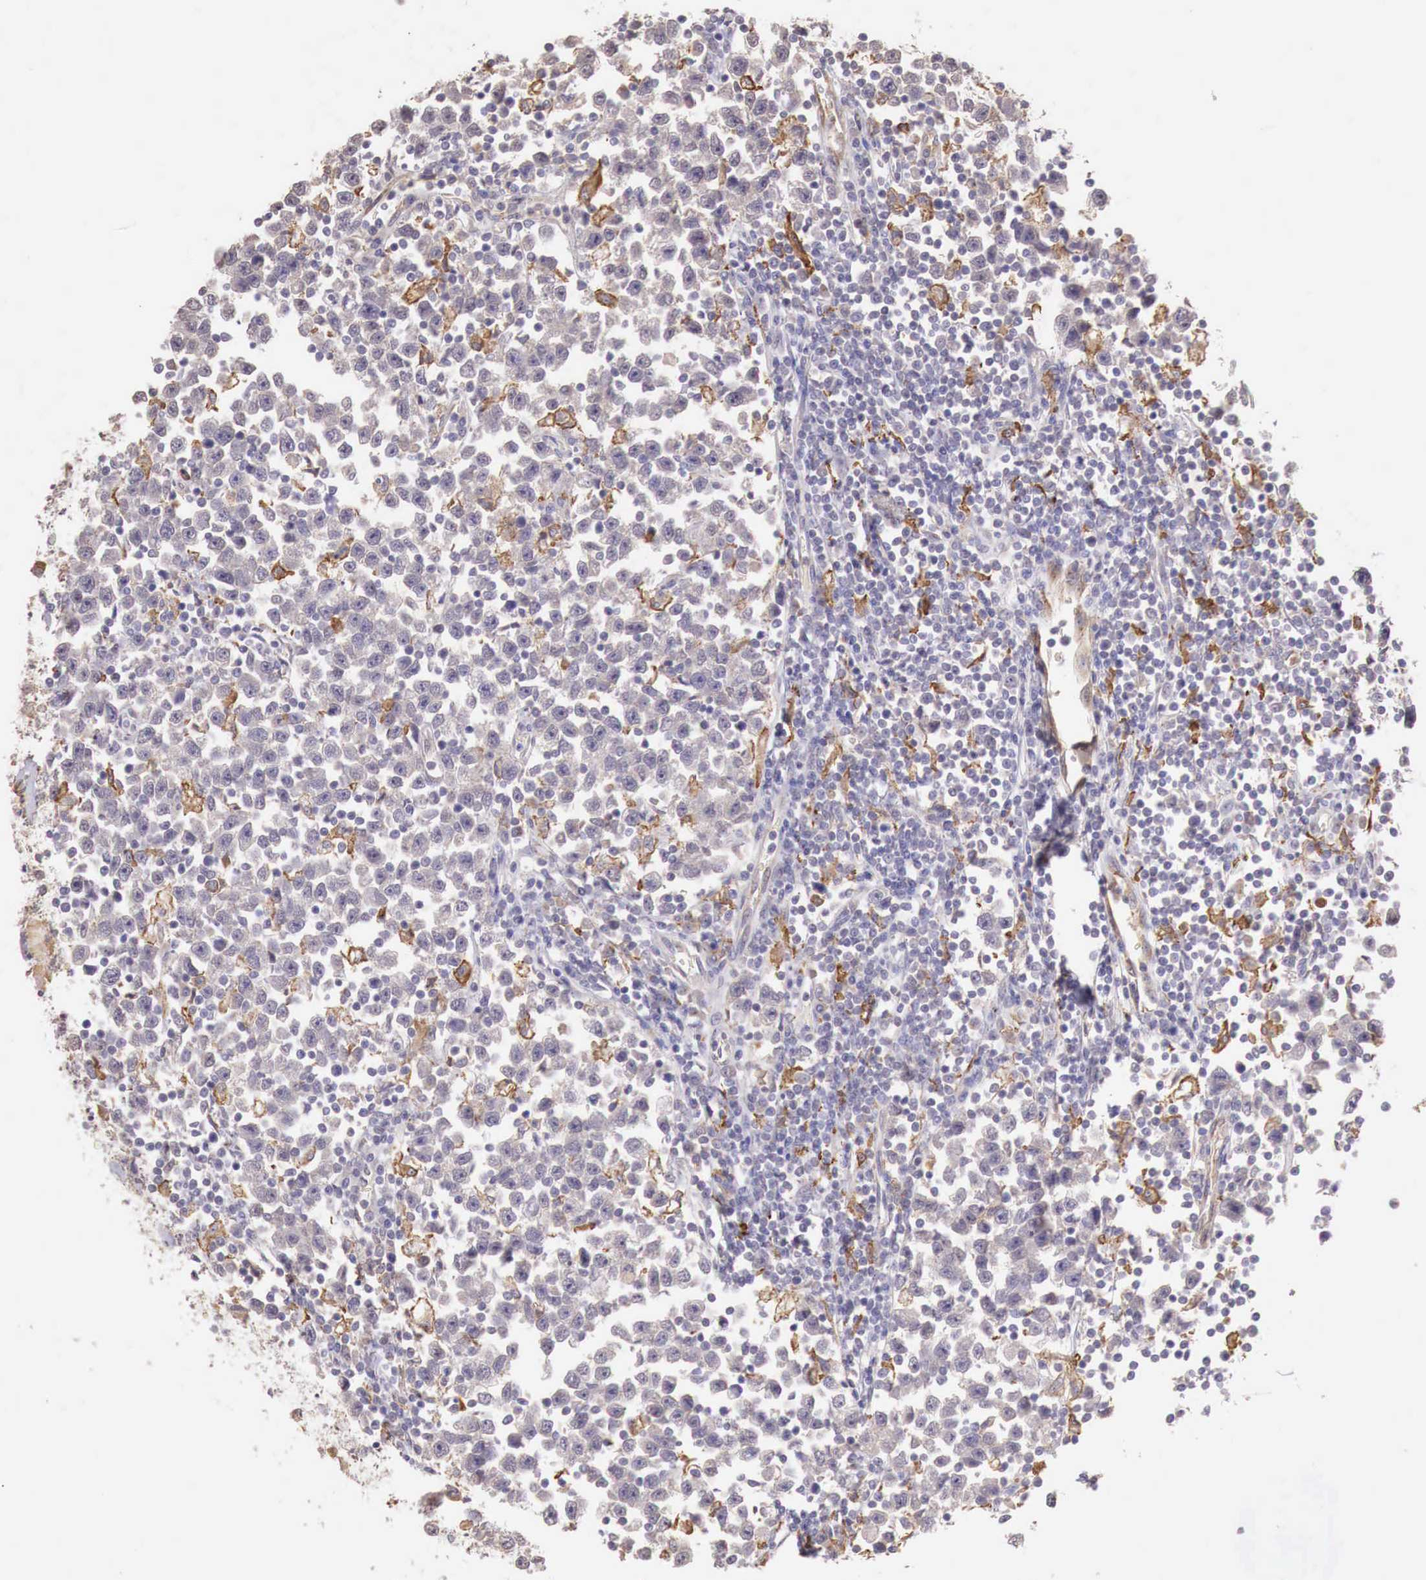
{"staining": {"intensity": "negative", "quantity": "none", "location": "none"}, "tissue": "testis cancer", "cell_type": "Tumor cells", "image_type": "cancer", "snomed": [{"axis": "morphology", "description": "Seminoma, NOS"}, {"axis": "topography", "description": "Testis"}], "caption": "Tumor cells show no significant expression in testis cancer.", "gene": "CHRDL1", "patient": {"sex": "male", "age": 43}}